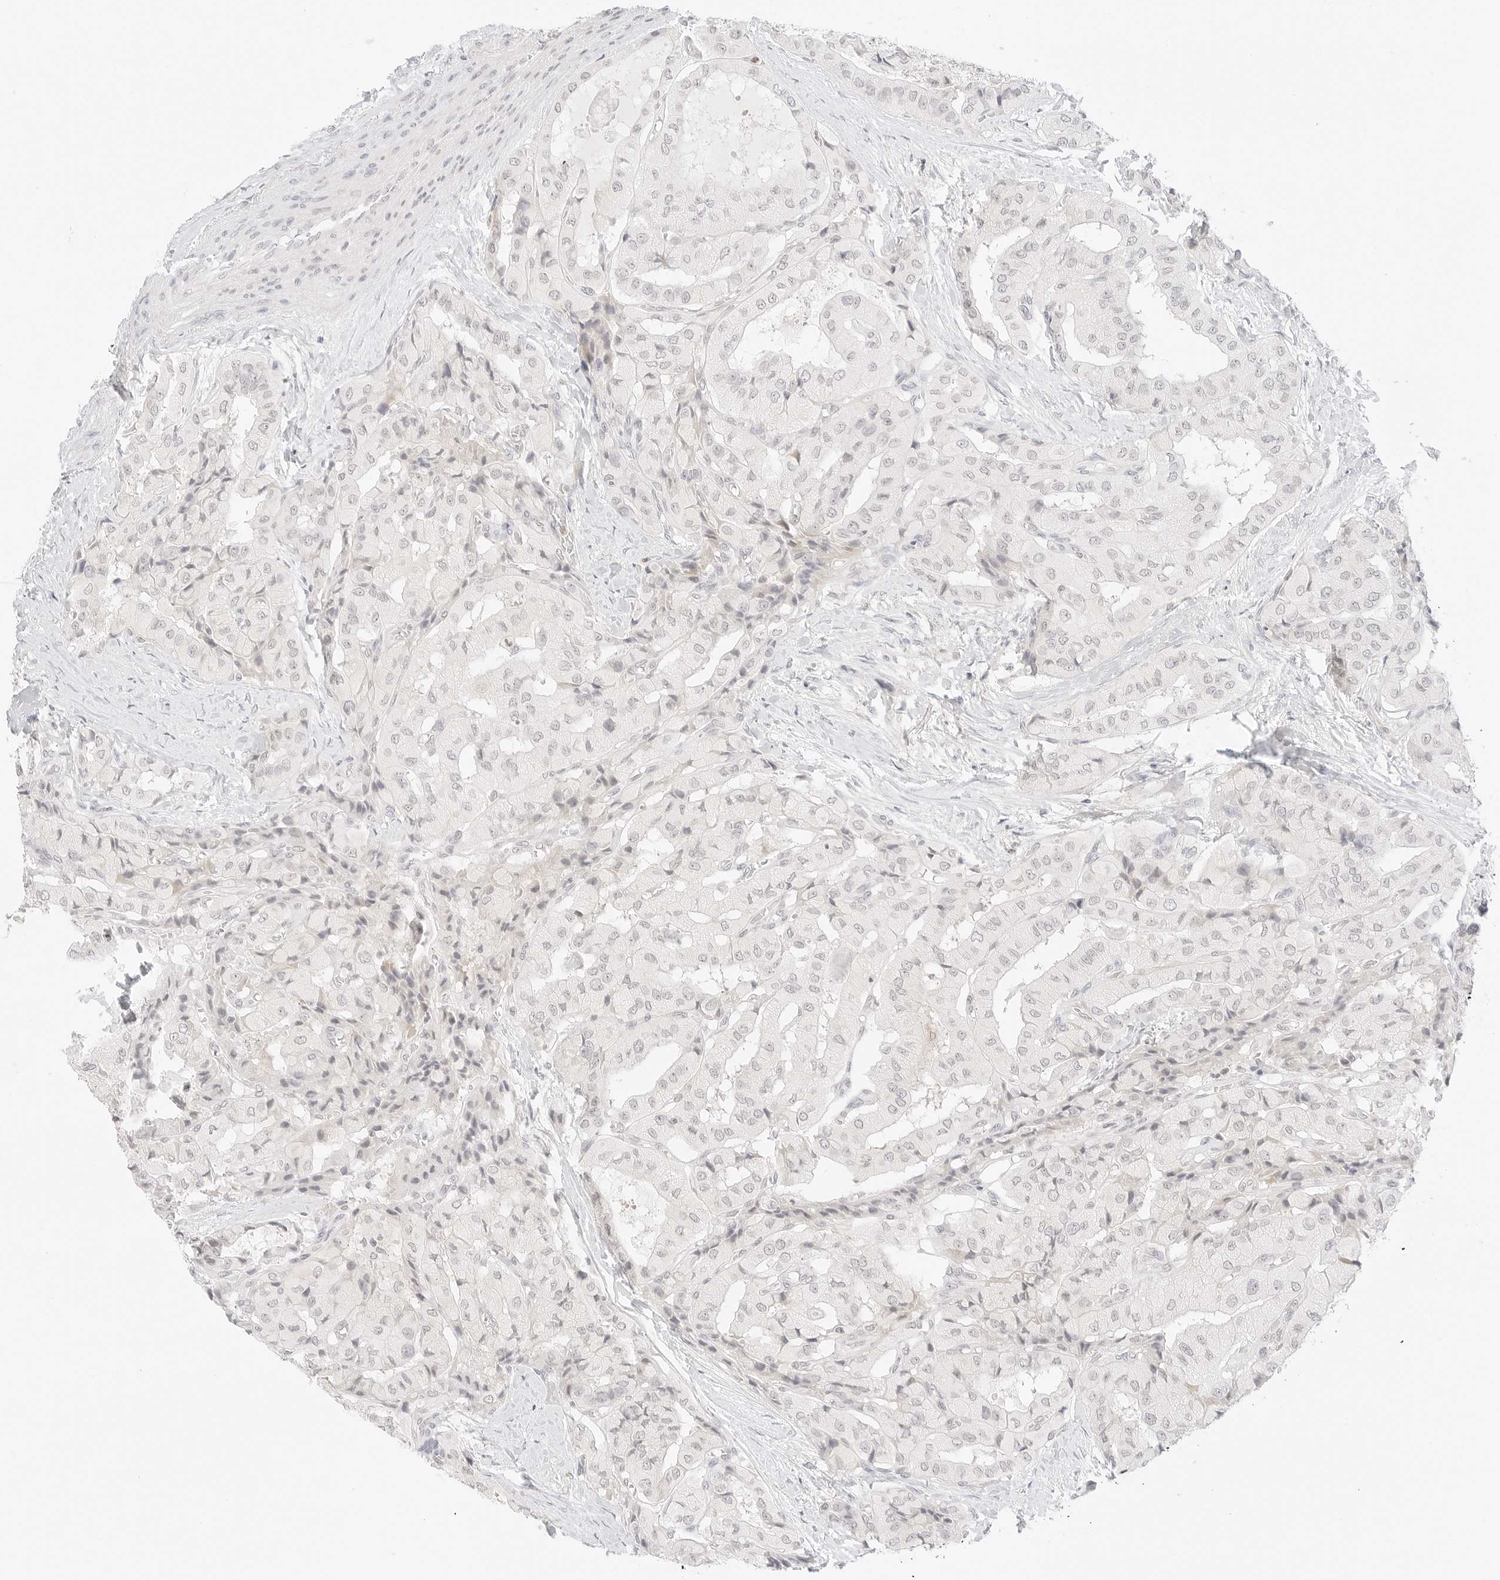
{"staining": {"intensity": "negative", "quantity": "none", "location": "none"}, "tissue": "thyroid cancer", "cell_type": "Tumor cells", "image_type": "cancer", "snomed": [{"axis": "morphology", "description": "Papillary adenocarcinoma, NOS"}, {"axis": "topography", "description": "Thyroid gland"}], "caption": "A high-resolution image shows IHC staining of papillary adenocarcinoma (thyroid), which demonstrates no significant expression in tumor cells.", "gene": "GNAS", "patient": {"sex": "female", "age": 59}}